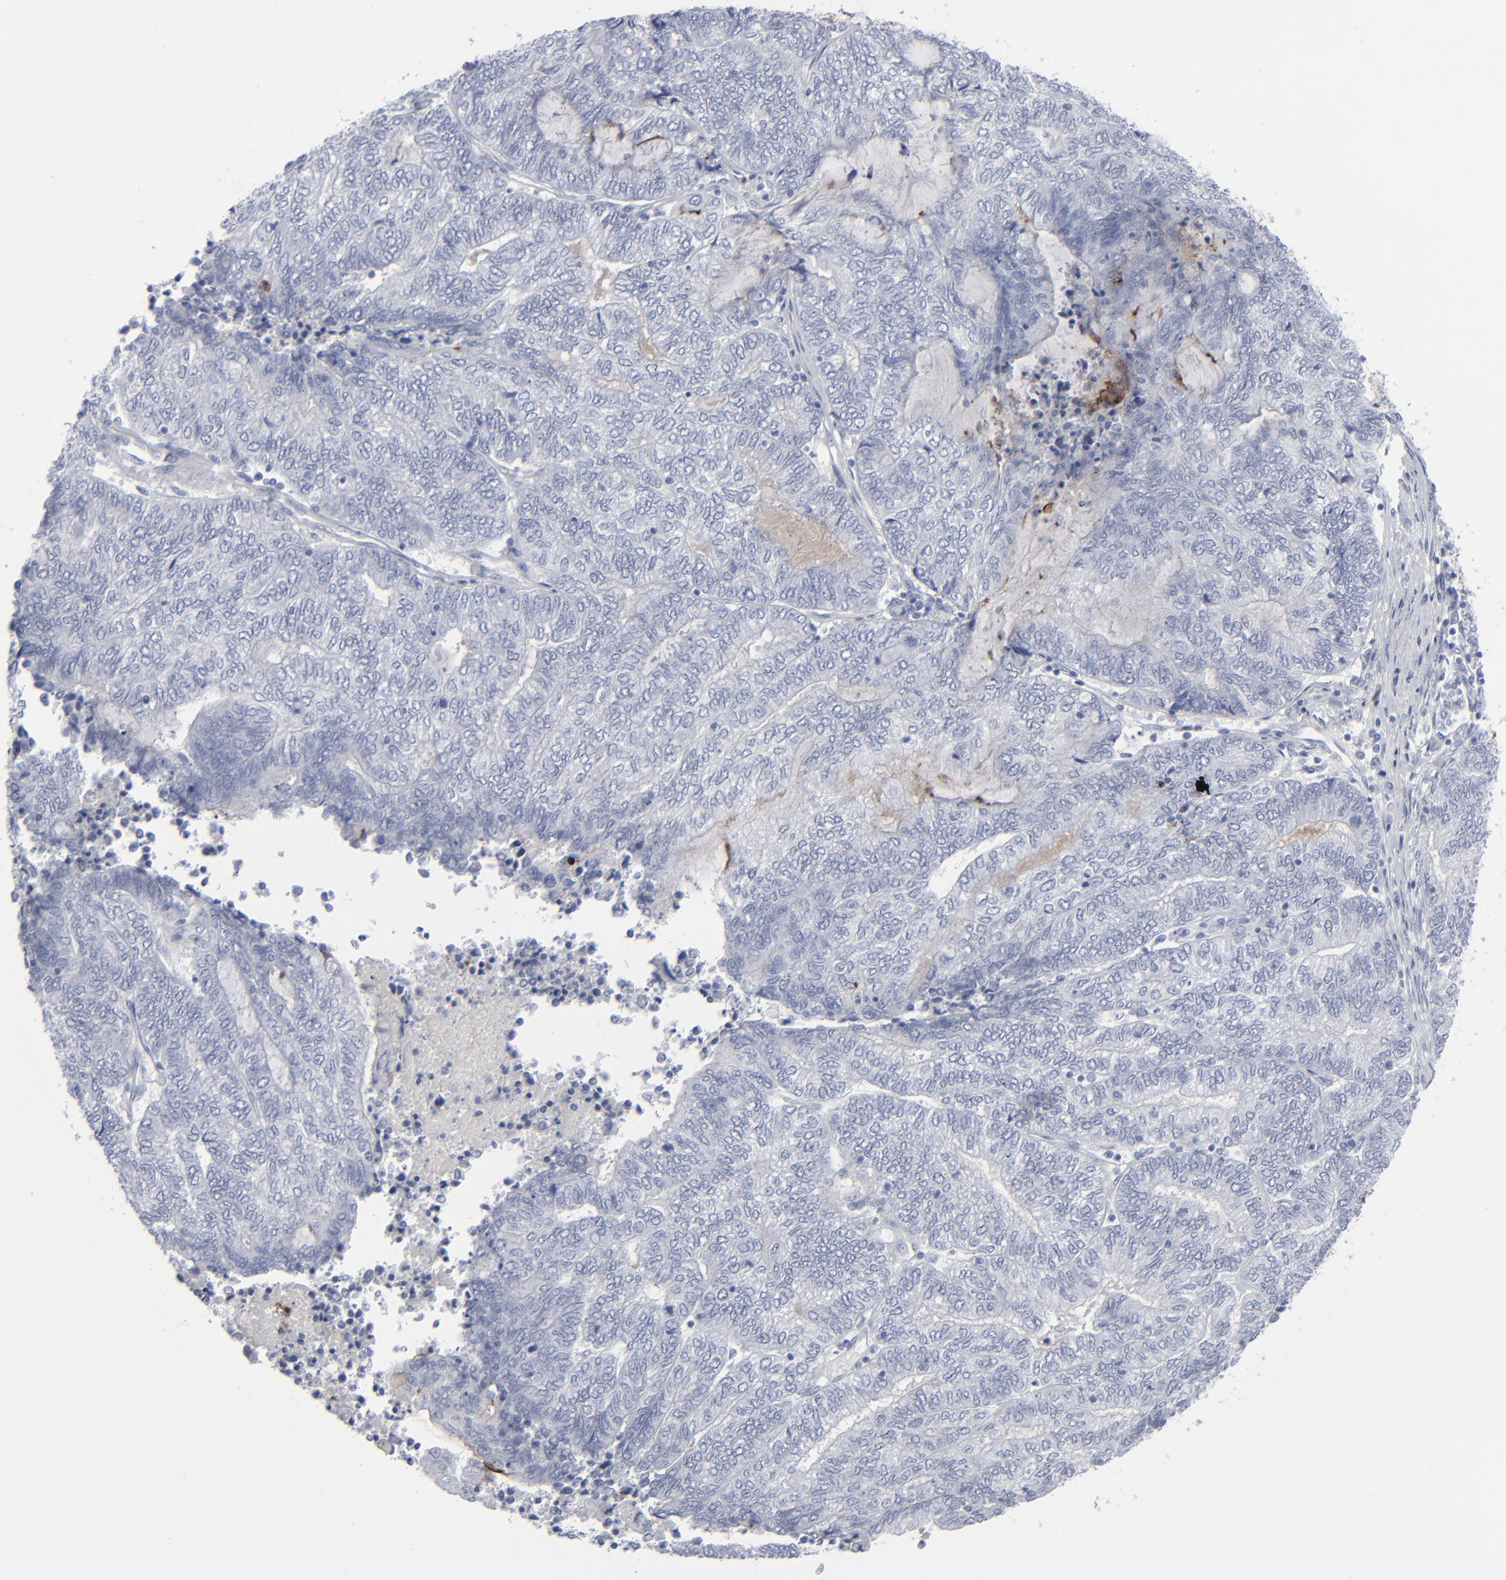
{"staining": {"intensity": "negative", "quantity": "none", "location": "none"}, "tissue": "endometrial cancer", "cell_type": "Tumor cells", "image_type": "cancer", "snomed": [{"axis": "morphology", "description": "Adenocarcinoma, NOS"}, {"axis": "topography", "description": "Uterus"}, {"axis": "topography", "description": "Endometrium"}], "caption": "The micrograph exhibits no staining of tumor cells in adenocarcinoma (endometrial).", "gene": "MSLN", "patient": {"sex": "female", "age": 70}}